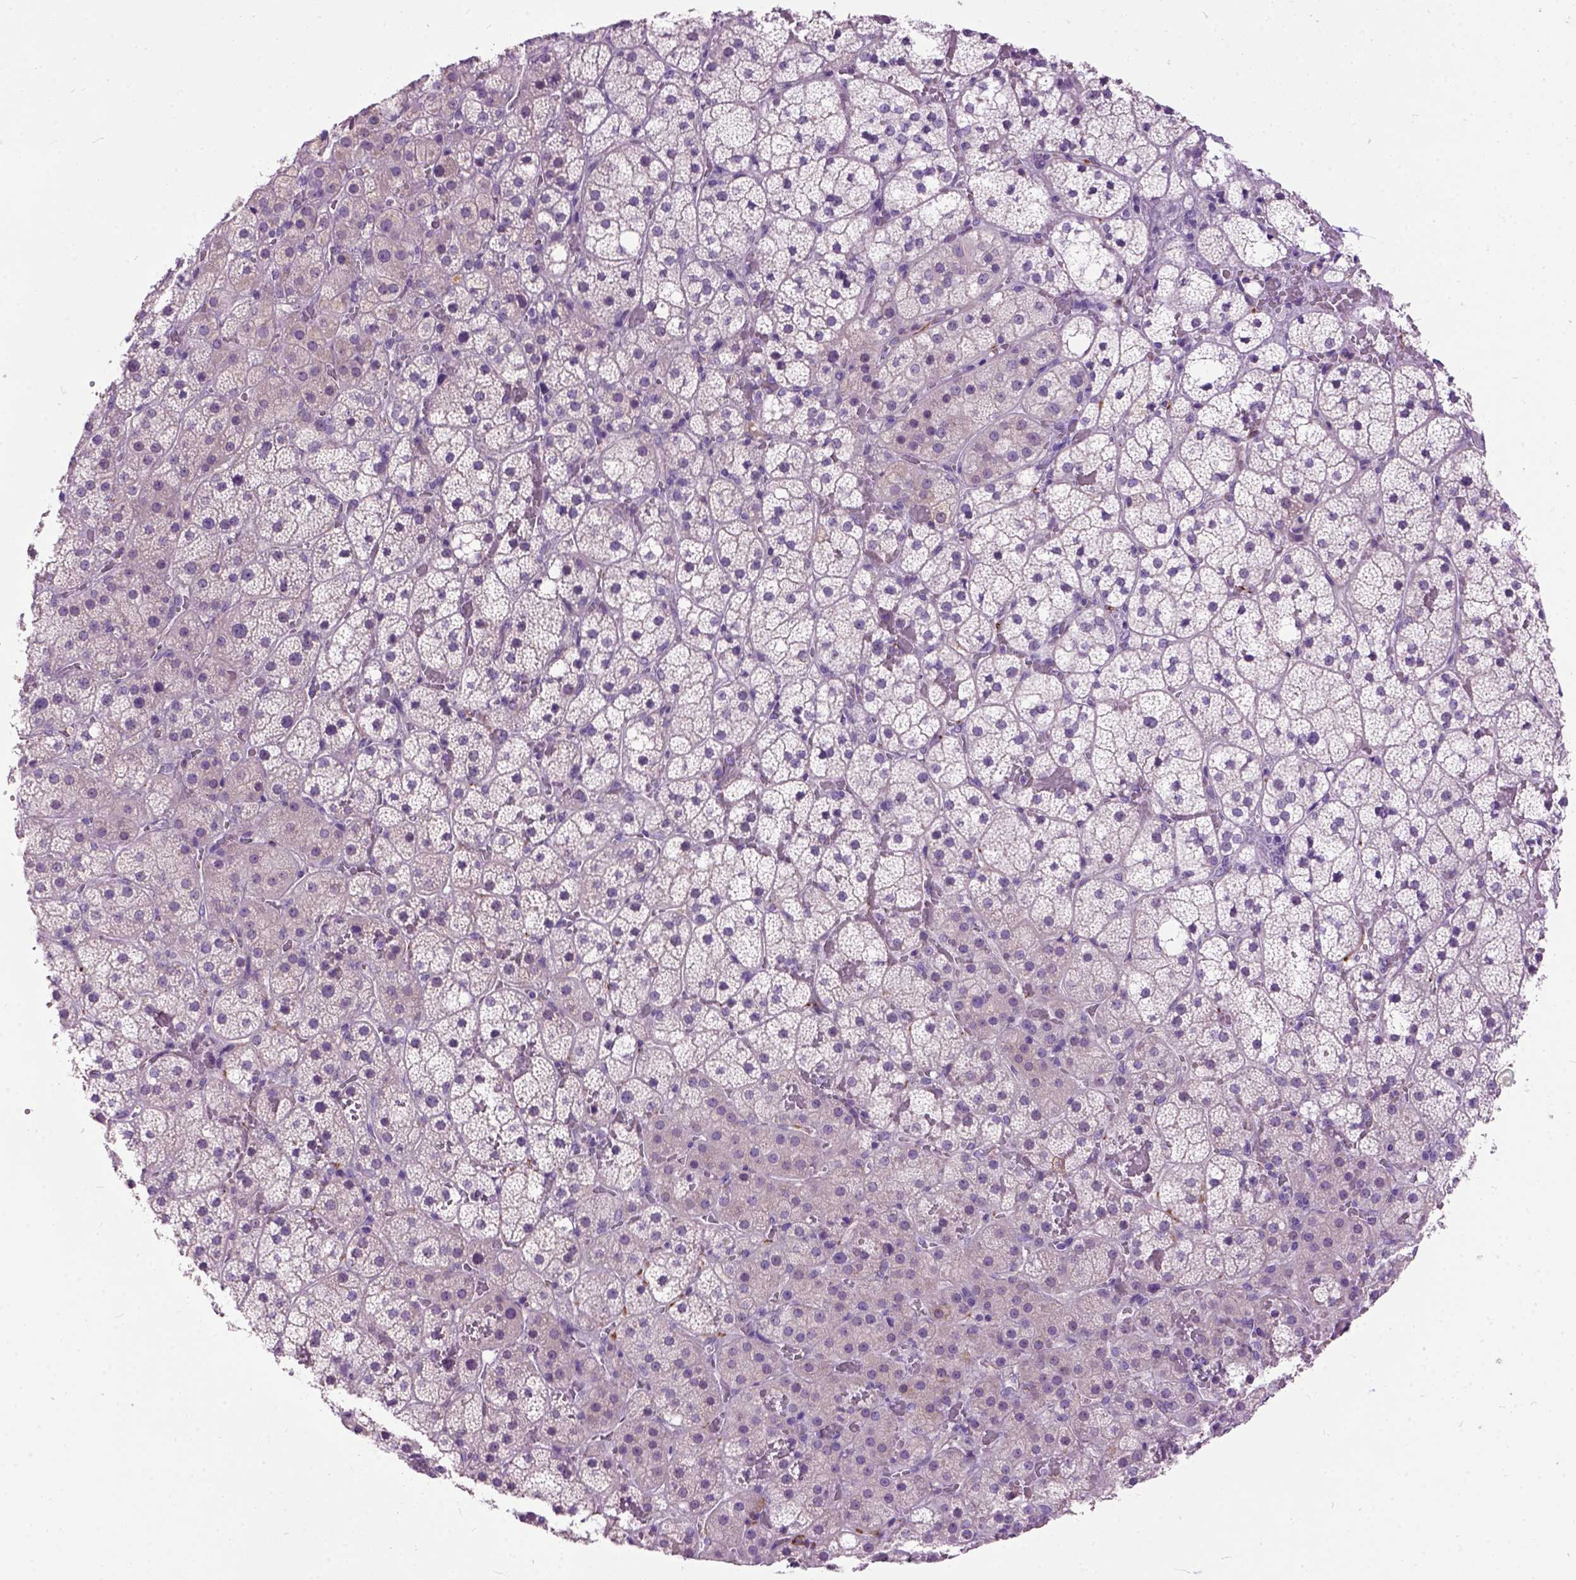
{"staining": {"intensity": "negative", "quantity": "none", "location": "none"}, "tissue": "adrenal gland", "cell_type": "Glandular cells", "image_type": "normal", "snomed": [{"axis": "morphology", "description": "Normal tissue, NOS"}, {"axis": "topography", "description": "Adrenal gland"}], "caption": "Immunohistochemistry (IHC) histopathology image of unremarkable human adrenal gland stained for a protein (brown), which exhibits no positivity in glandular cells. (DAB immunohistochemistry, high magnification).", "gene": "MAPT", "patient": {"sex": "male", "age": 53}}